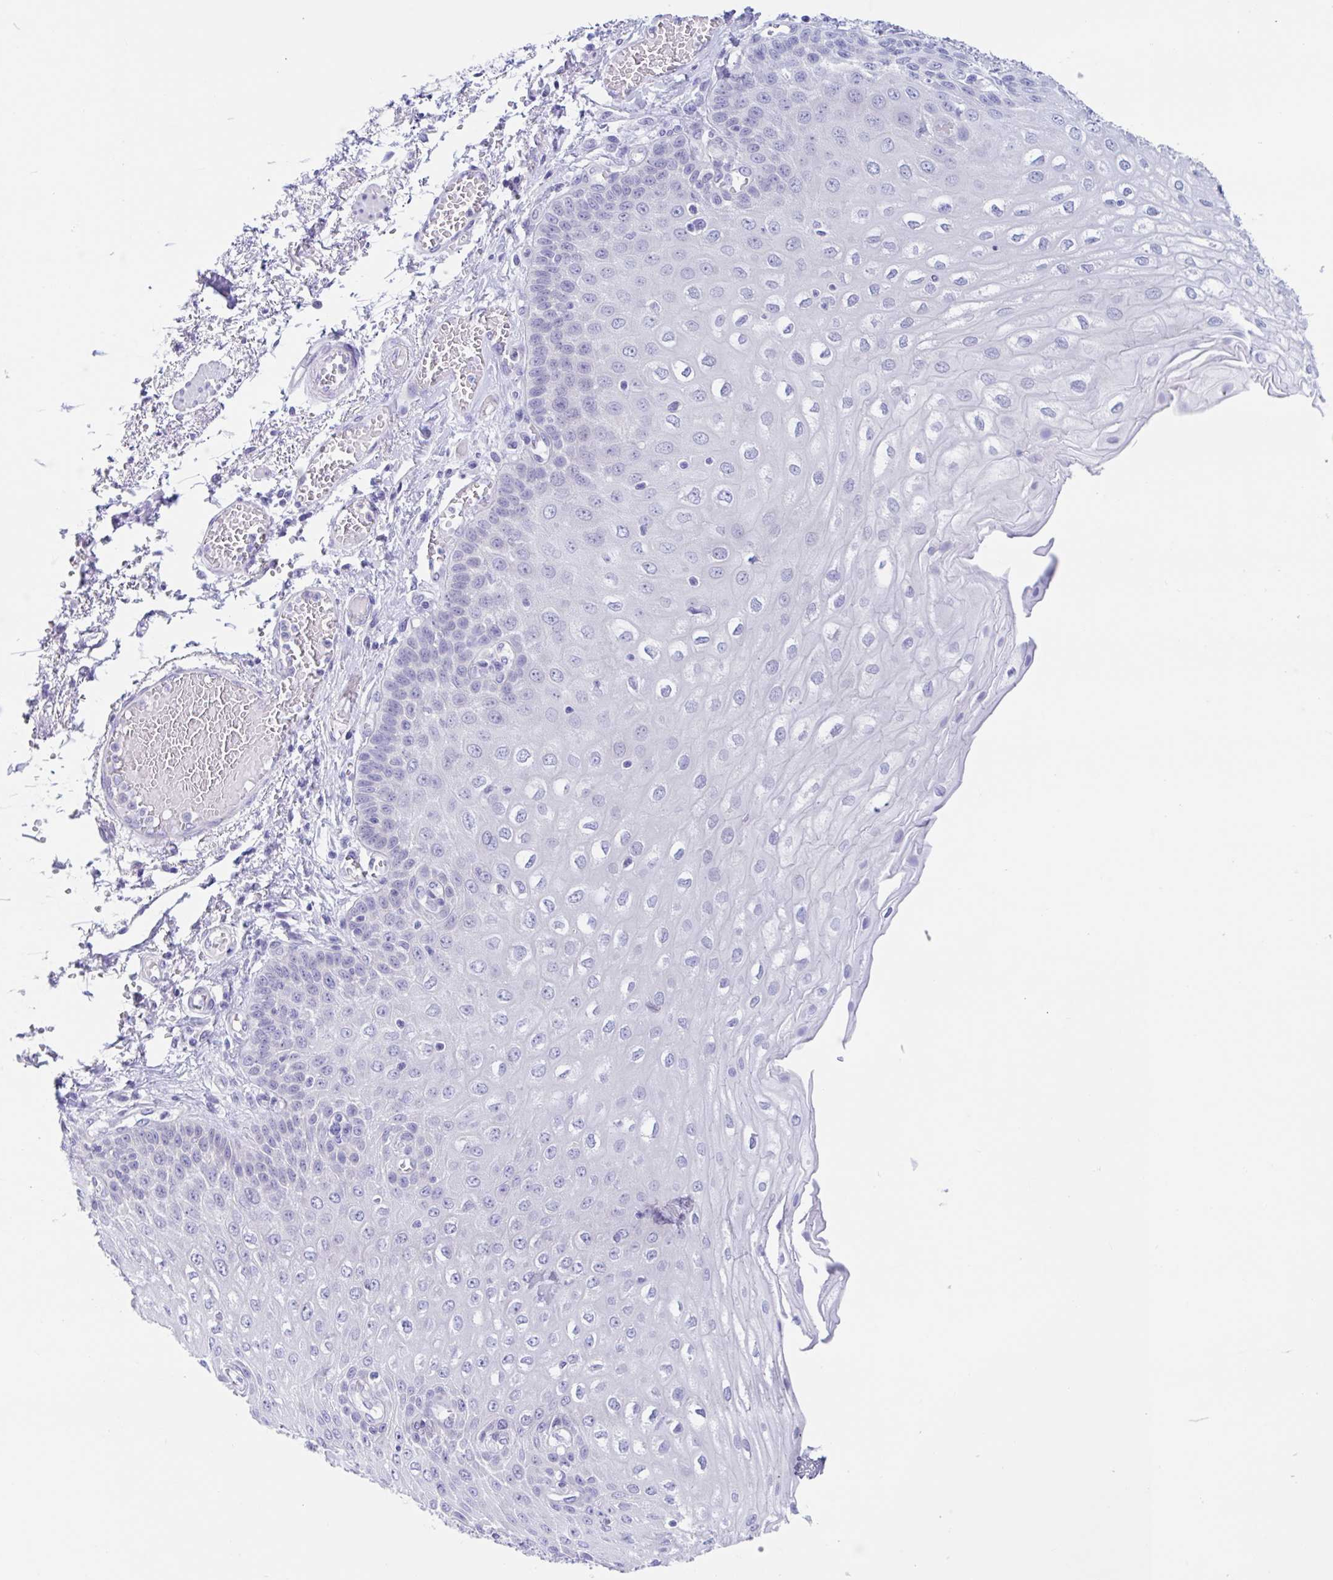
{"staining": {"intensity": "negative", "quantity": "none", "location": "none"}, "tissue": "esophagus", "cell_type": "Squamous epithelial cells", "image_type": "normal", "snomed": [{"axis": "morphology", "description": "Normal tissue, NOS"}, {"axis": "morphology", "description": "Adenocarcinoma, NOS"}, {"axis": "topography", "description": "Esophagus"}], "caption": "Immunohistochemistry (IHC) photomicrograph of unremarkable human esophagus stained for a protein (brown), which displays no staining in squamous epithelial cells.", "gene": "OR6N2", "patient": {"sex": "male", "age": 81}}